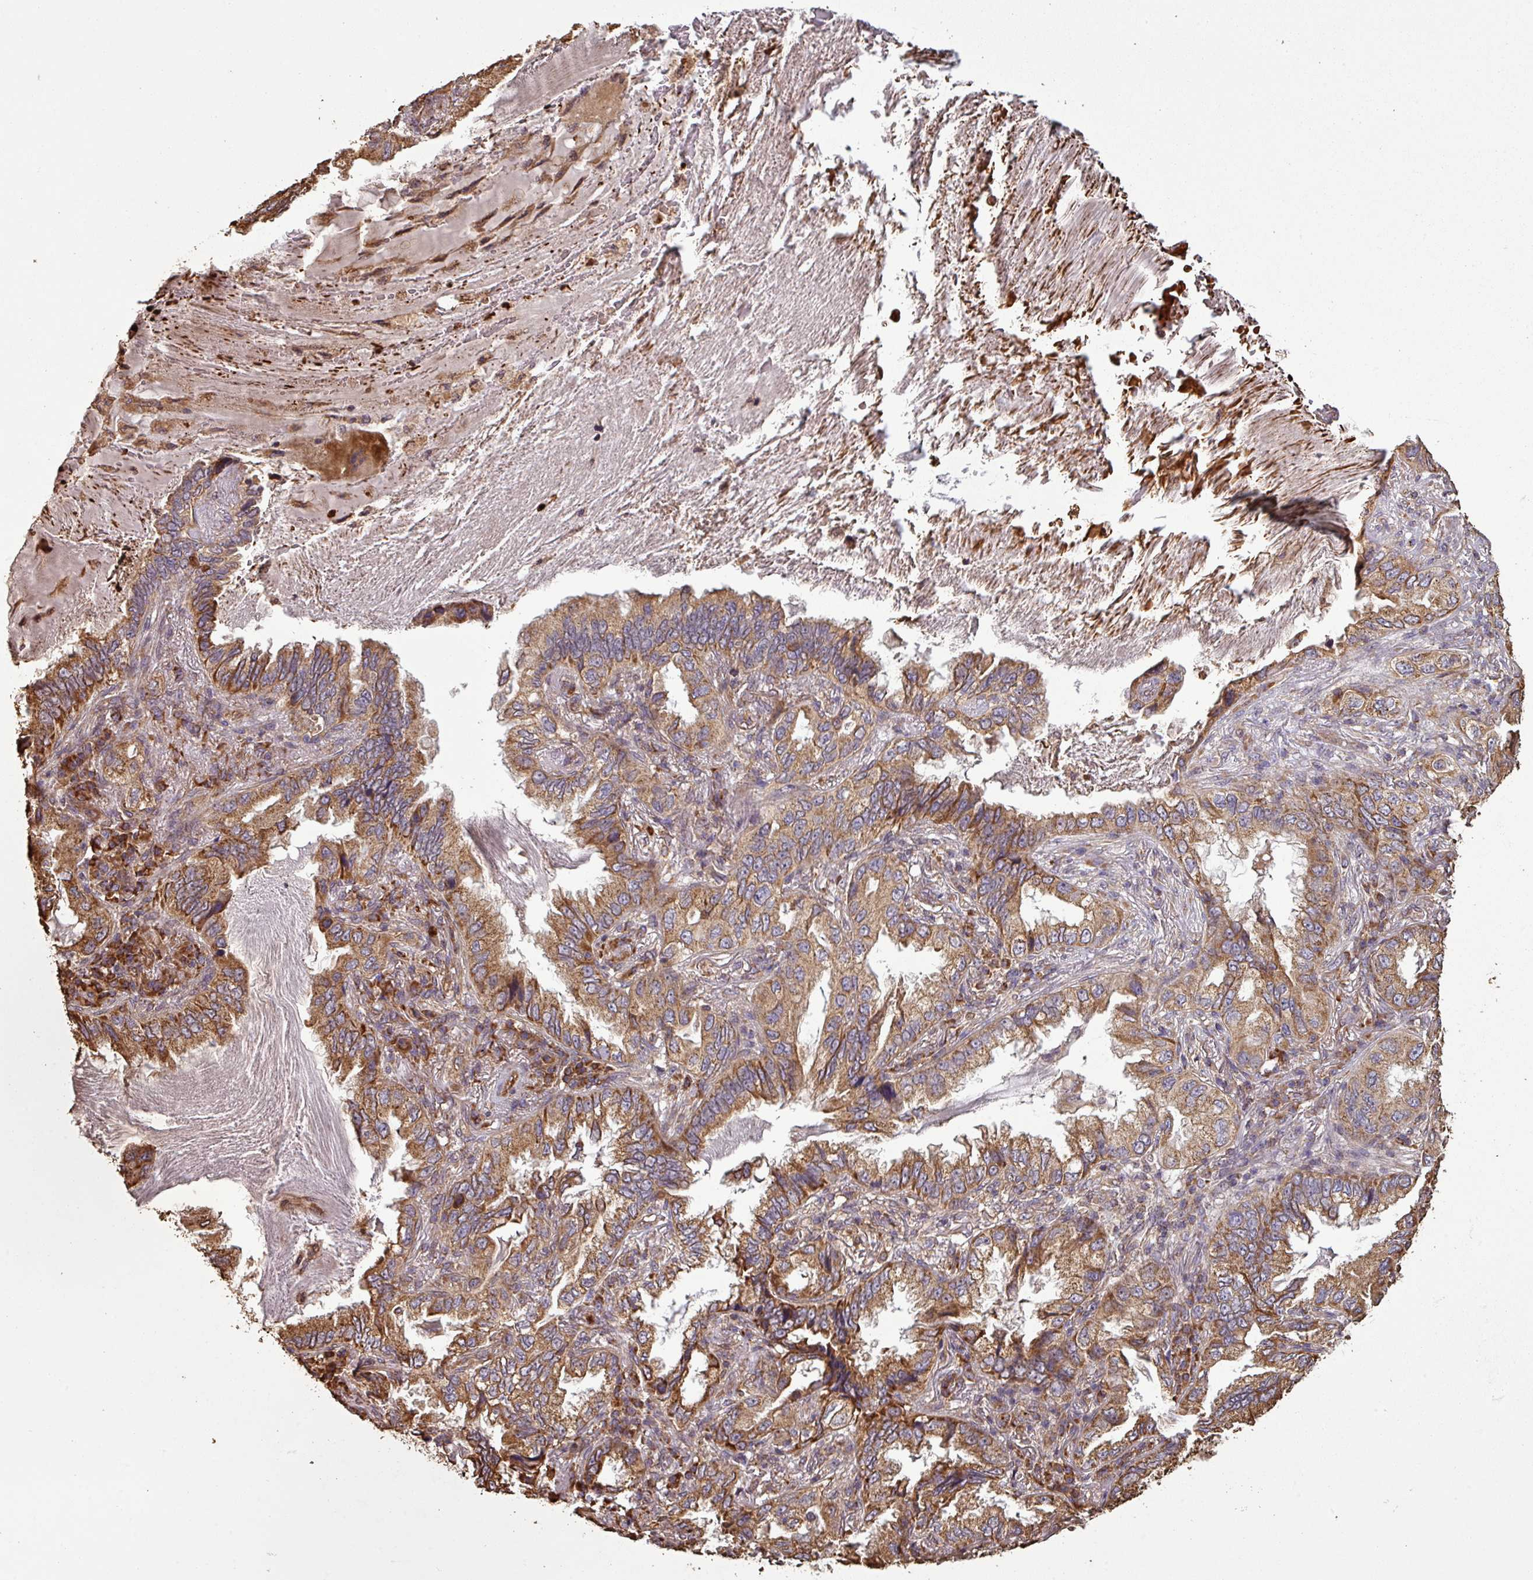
{"staining": {"intensity": "moderate", "quantity": ">75%", "location": "cytoplasmic/membranous"}, "tissue": "lung cancer", "cell_type": "Tumor cells", "image_type": "cancer", "snomed": [{"axis": "morphology", "description": "Adenocarcinoma, NOS"}, {"axis": "topography", "description": "Lung"}], "caption": "Immunohistochemistry (IHC) (DAB) staining of human lung adenocarcinoma demonstrates moderate cytoplasmic/membranous protein positivity in approximately >75% of tumor cells. (Stains: DAB (3,3'-diaminobenzidine) in brown, nuclei in blue, Microscopy: brightfield microscopy at high magnification).", "gene": "PLEKHM1", "patient": {"sex": "female", "age": 69}}